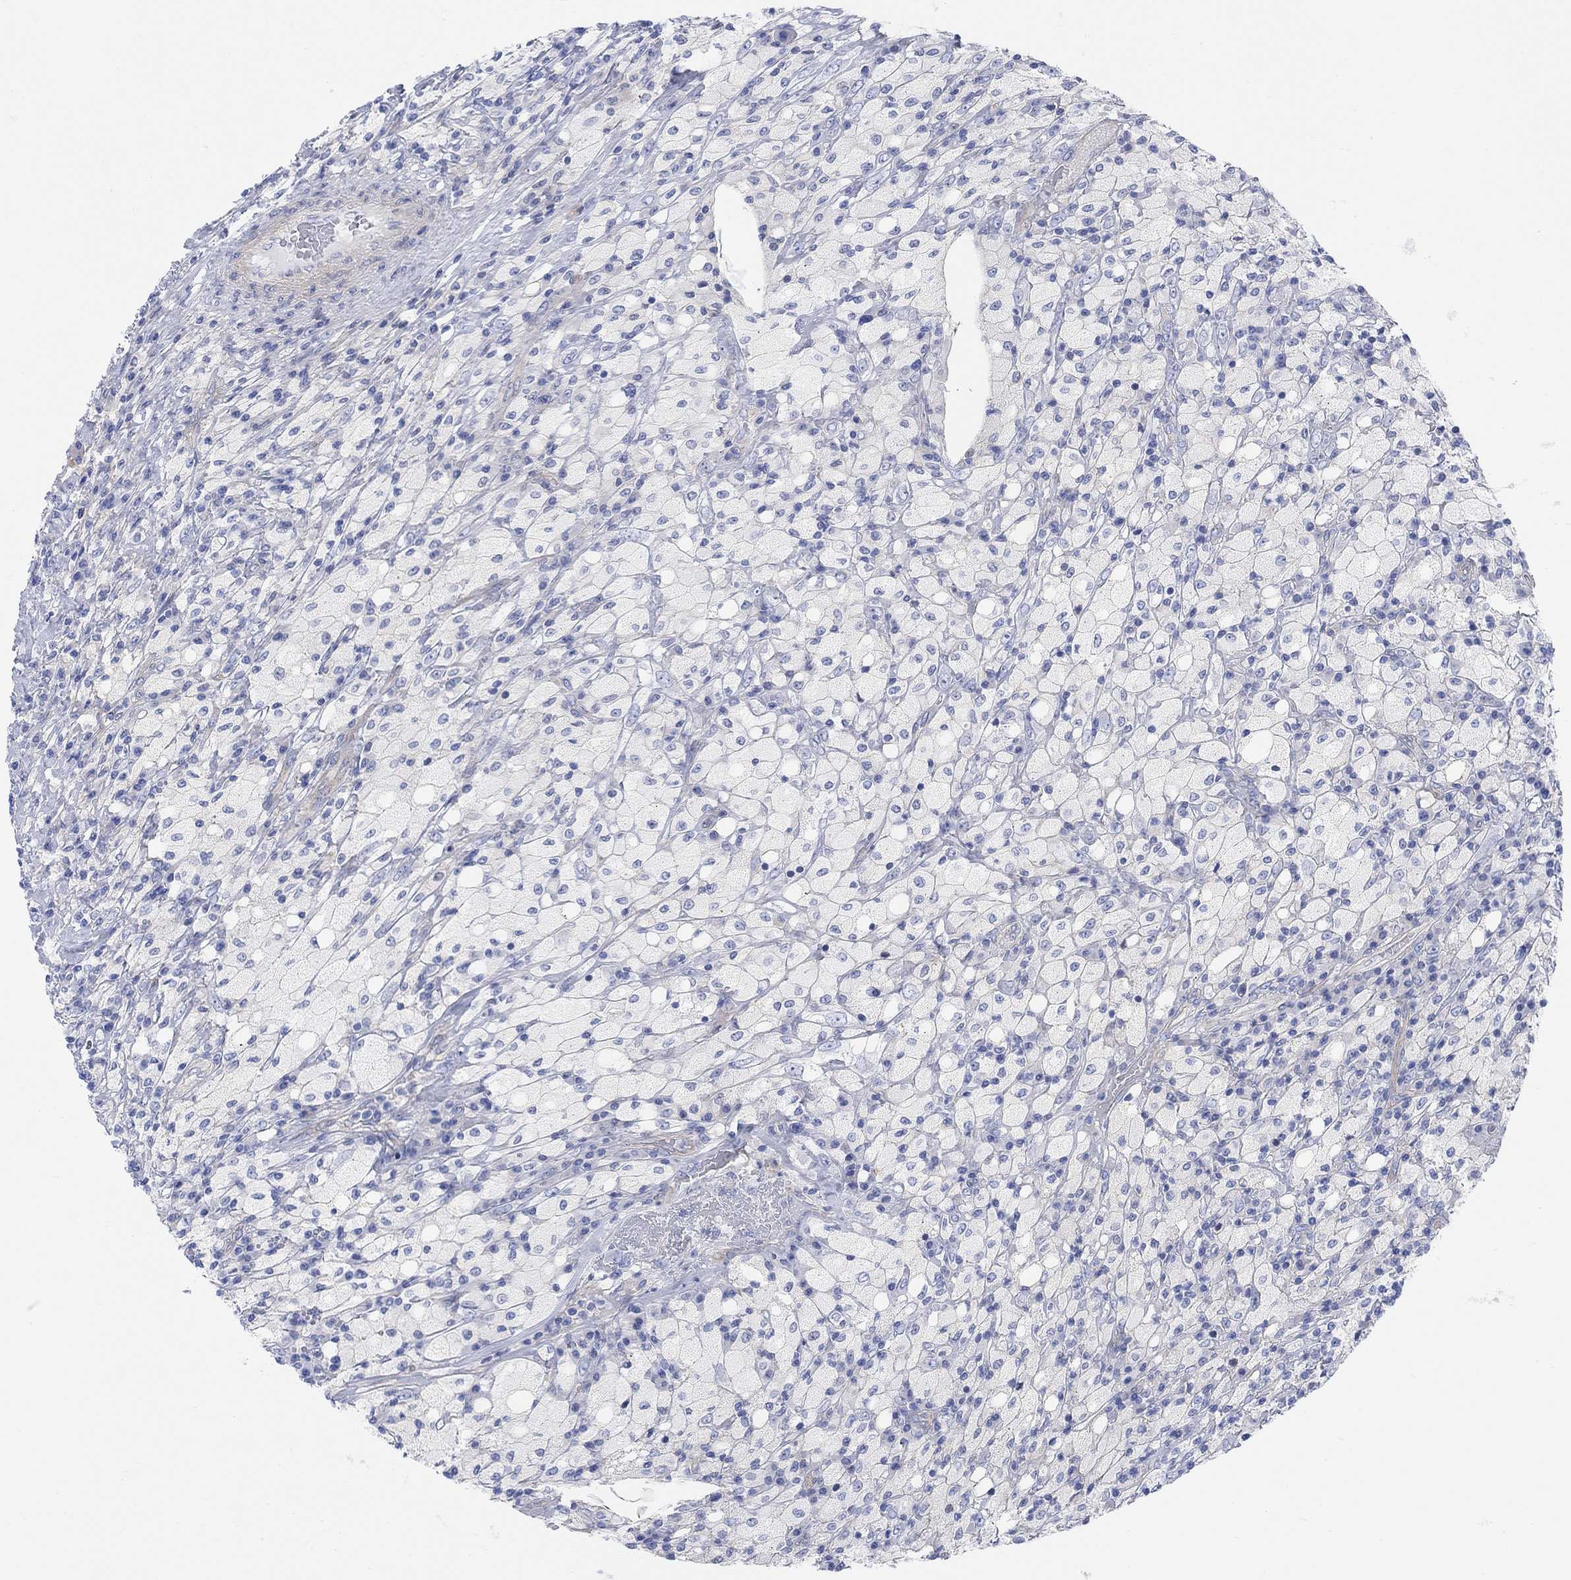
{"staining": {"intensity": "negative", "quantity": "none", "location": "none"}, "tissue": "testis cancer", "cell_type": "Tumor cells", "image_type": "cancer", "snomed": [{"axis": "morphology", "description": "Necrosis, NOS"}, {"axis": "morphology", "description": "Carcinoma, Embryonal, NOS"}, {"axis": "topography", "description": "Testis"}], "caption": "Testis embryonal carcinoma was stained to show a protein in brown. There is no significant positivity in tumor cells.", "gene": "TLDC2", "patient": {"sex": "male", "age": 19}}